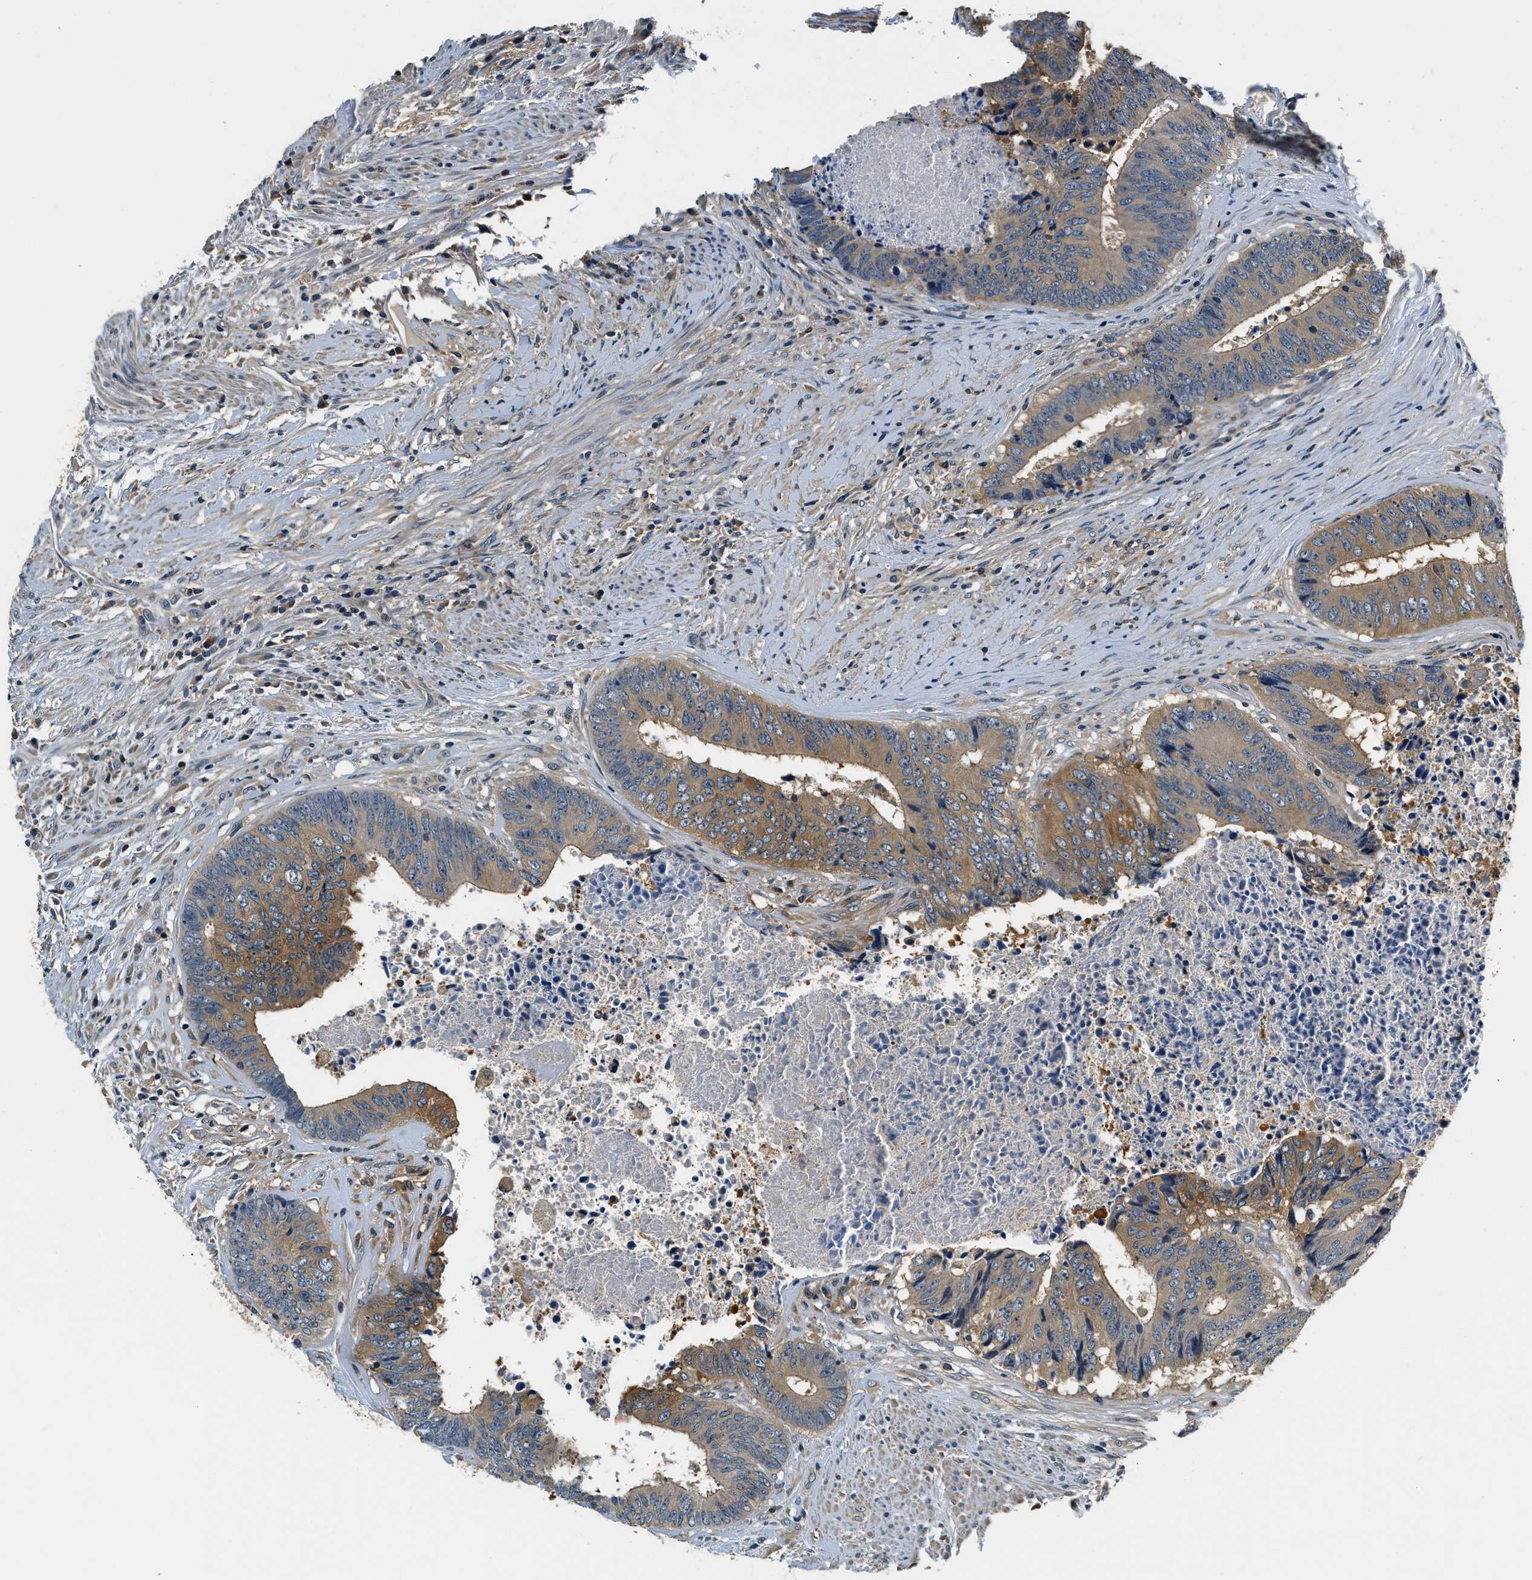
{"staining": {"intensity": "moderate", "quantity": ">75%", "location": "cytoplasmic/membranous"}, "tissue": "colorectal cancer", "cell_type": "Tumor cells", "image_type": "cancer", "snomed": [{"axis": "morphology", "description": "Adenocarcinoma, NOS"}, {"axis": "topography", "description": "Rectum"}], "caption": "Protein analysis of colorectal cancer tissue exhibits moderate cytoplasmic/membranous staining in about >75% of tumor cells.", "gene": "RESF1", "patient": {"sex": "male", "age": 72}}